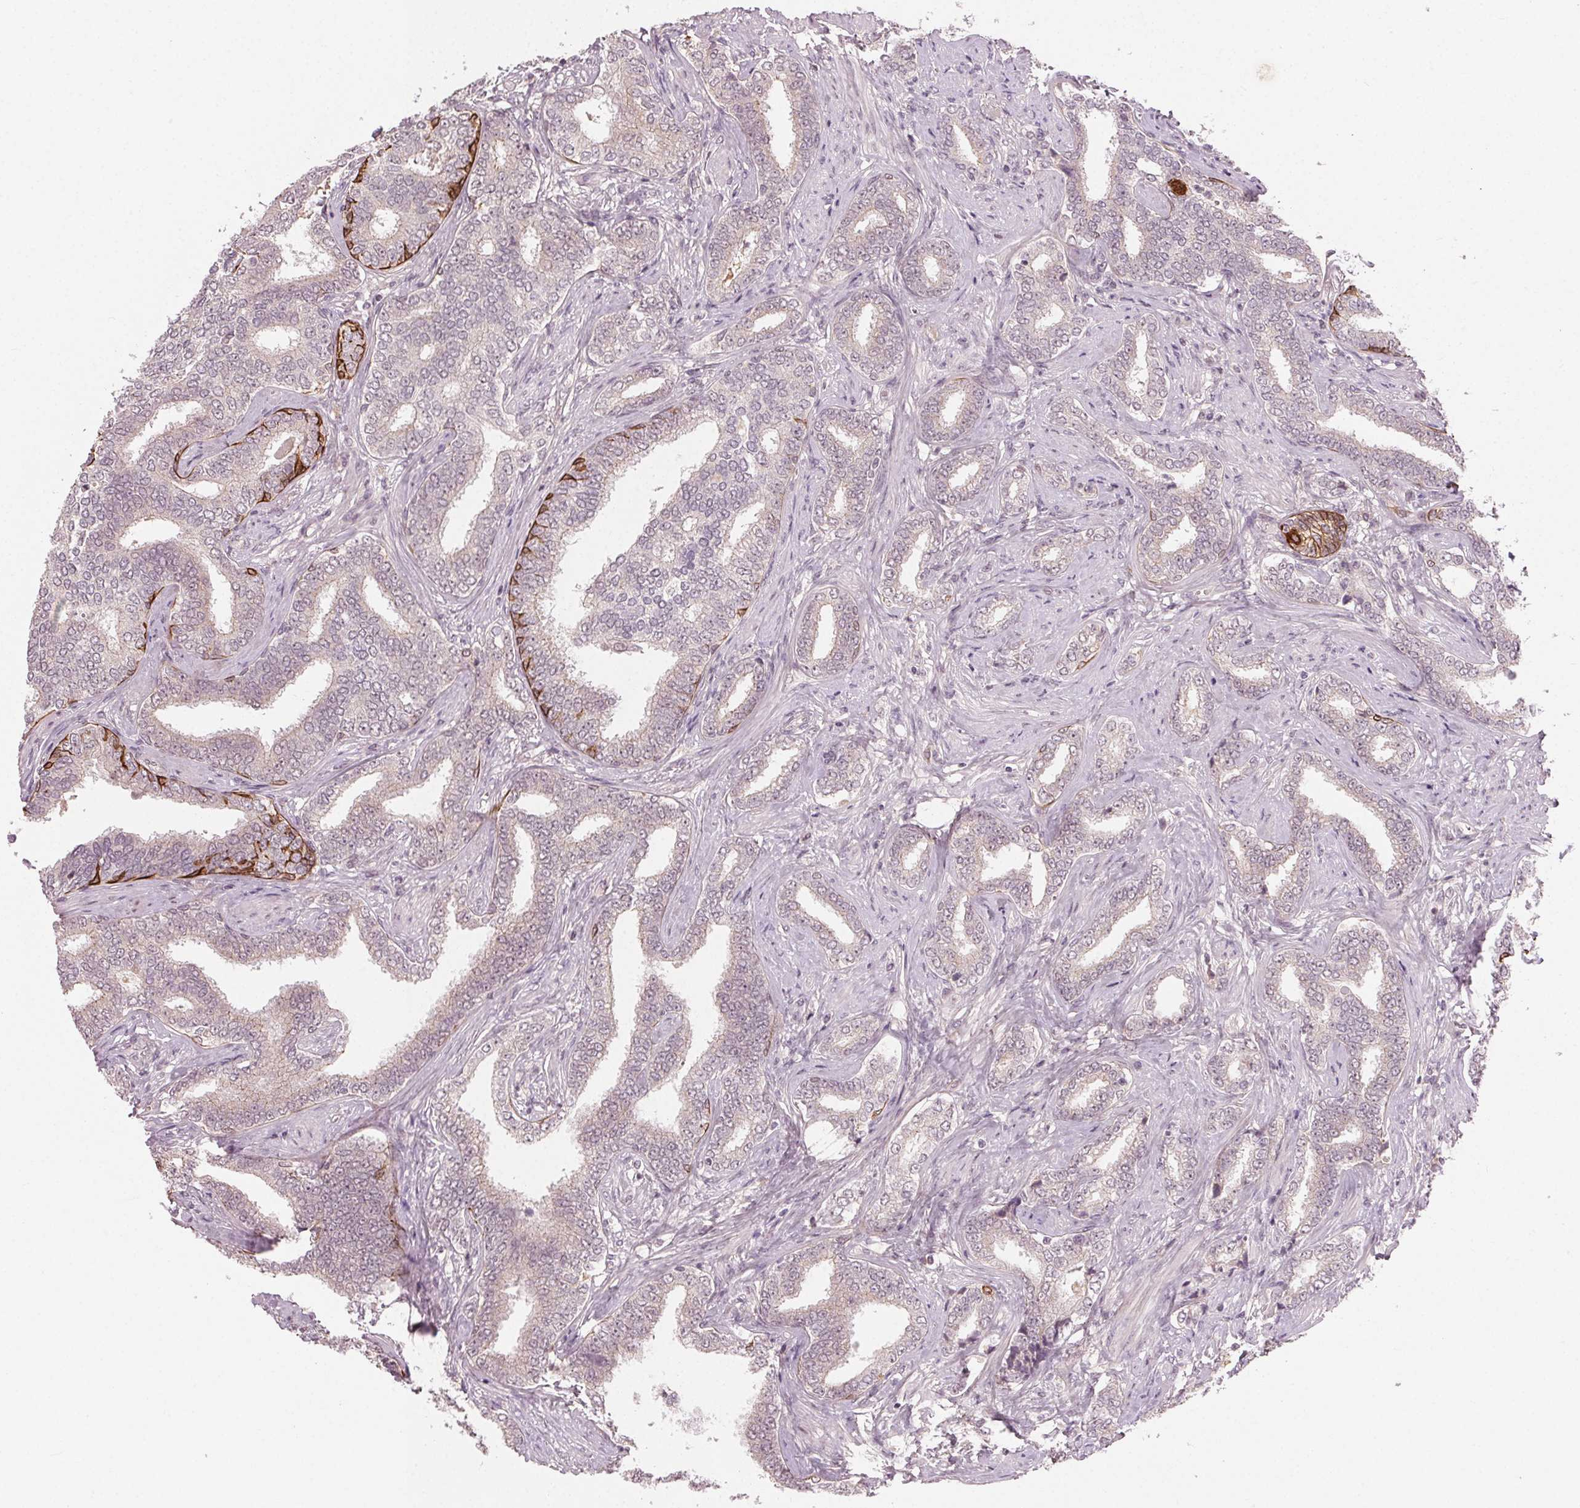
{"staining": {"intensity": "negative", "quantity": "none", "location": "none"}, "tissue": "prostate cancer", "cell_type": "Tumor cells", "image_type": "cancer", "snomed": [{"axis": "morphology", "description": "Adenocarcinoma, High grade"}, {"axis": "topography", "description": "Prostate"}], "caption": "Tumor cells show no significant protein expression in prostate cancer (high-grade adenocarcinoma). (DAB (3,3'-diaminobenzidine) immunohistochemistry (IHC) with hematoxylin counter stain).", "gene": "TUB", "patient": {"sex": "male", "age": 72}}